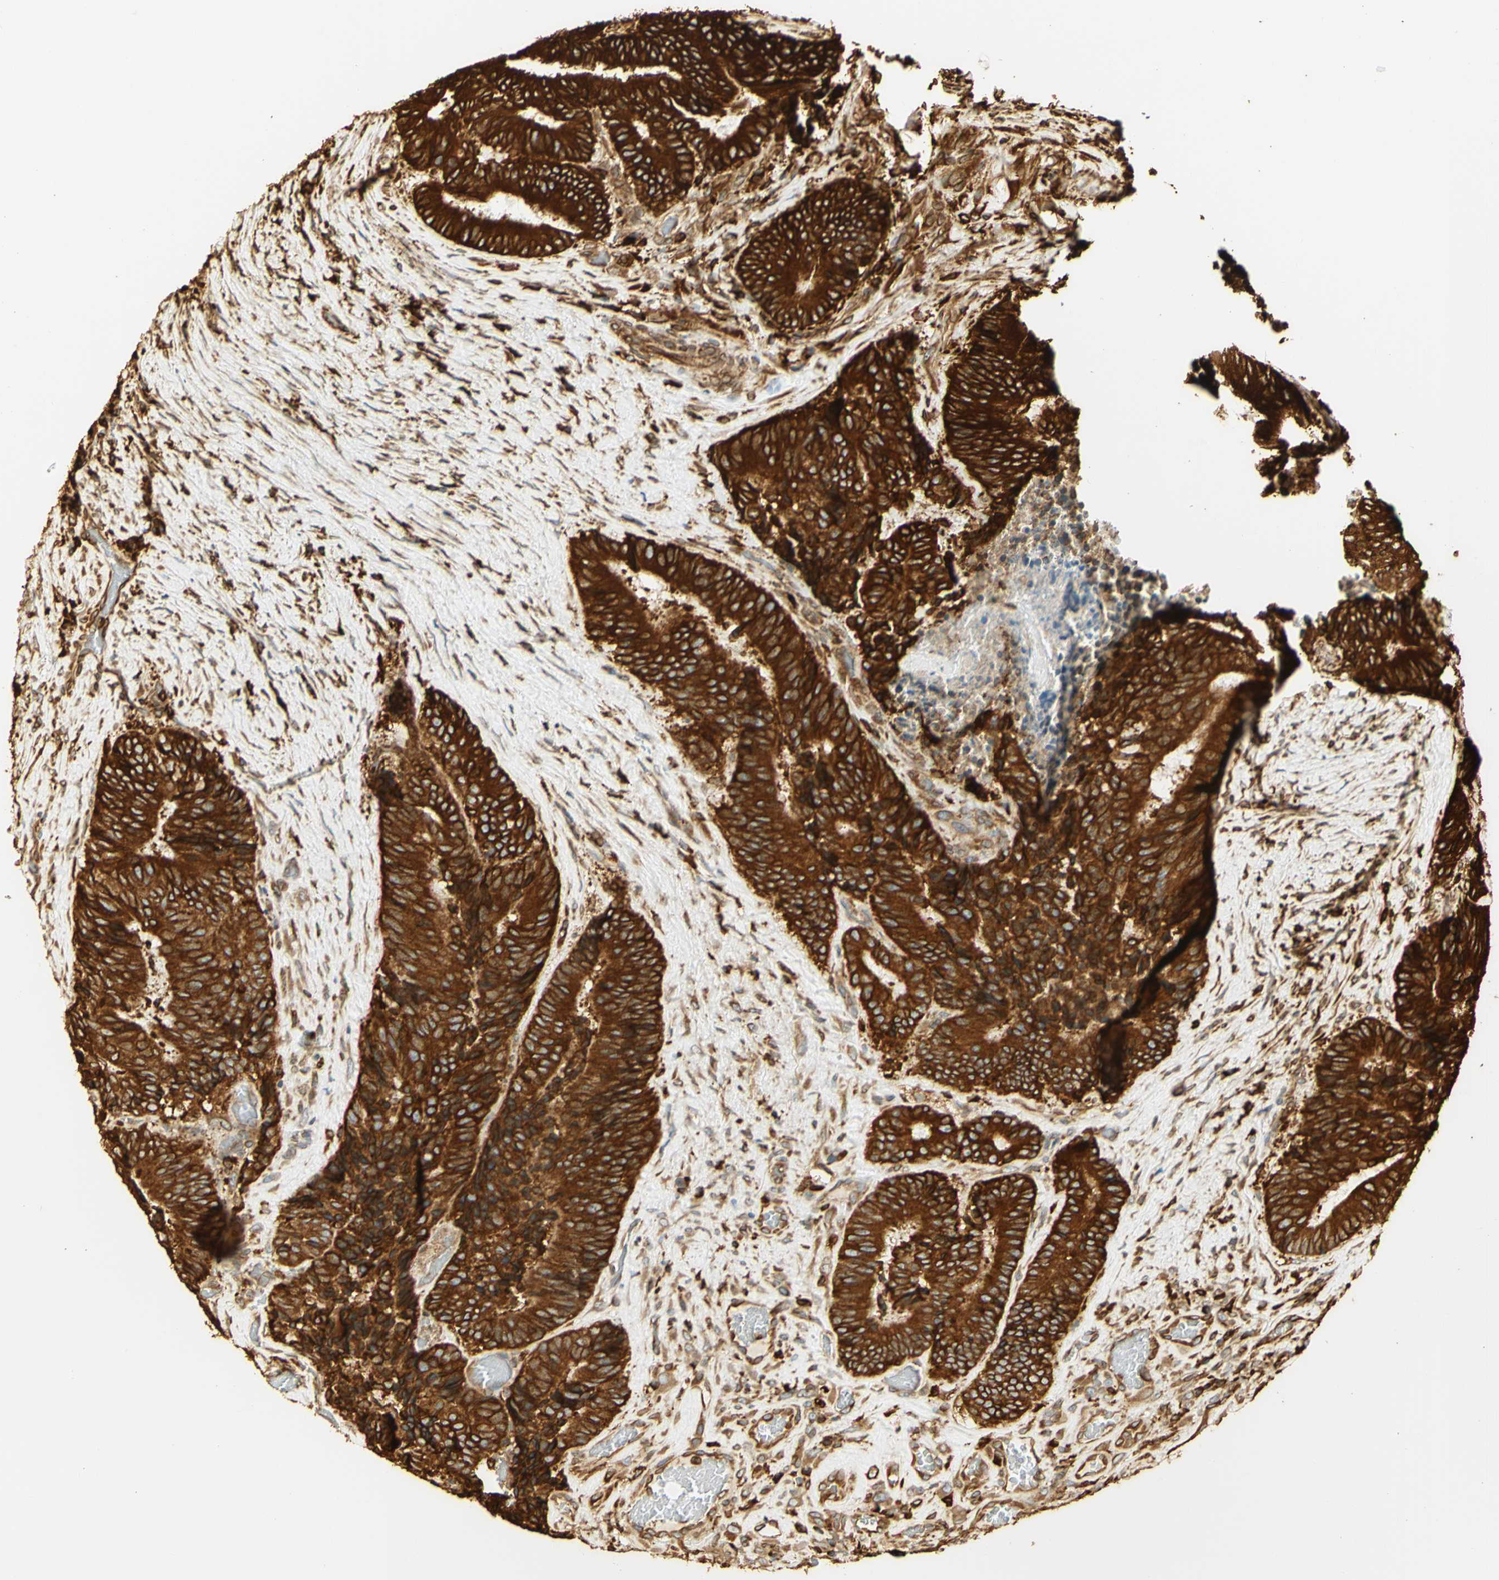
{"staining": {"intensity": "strong", "quantity": ">75%", "location": "cytoplasmic/membranous"}, "tissue": "colorectal cancer", "cell_type": "Tumor cells", "image_type": "cancer", "snomed": [{"axis": "morphology", "description": "Adenocarcinoma, NOS"}, {"axis": "topography", "description": "Rectum"}], "caption": "This is a micrograph of IHC staining of colorectal cancer (adenocarcinoma), which shows strong positivity in the cytoplasmic/membranous of tumor cells.", "gene": "CANX", "patient": {"sex": "male", "age": 72}}